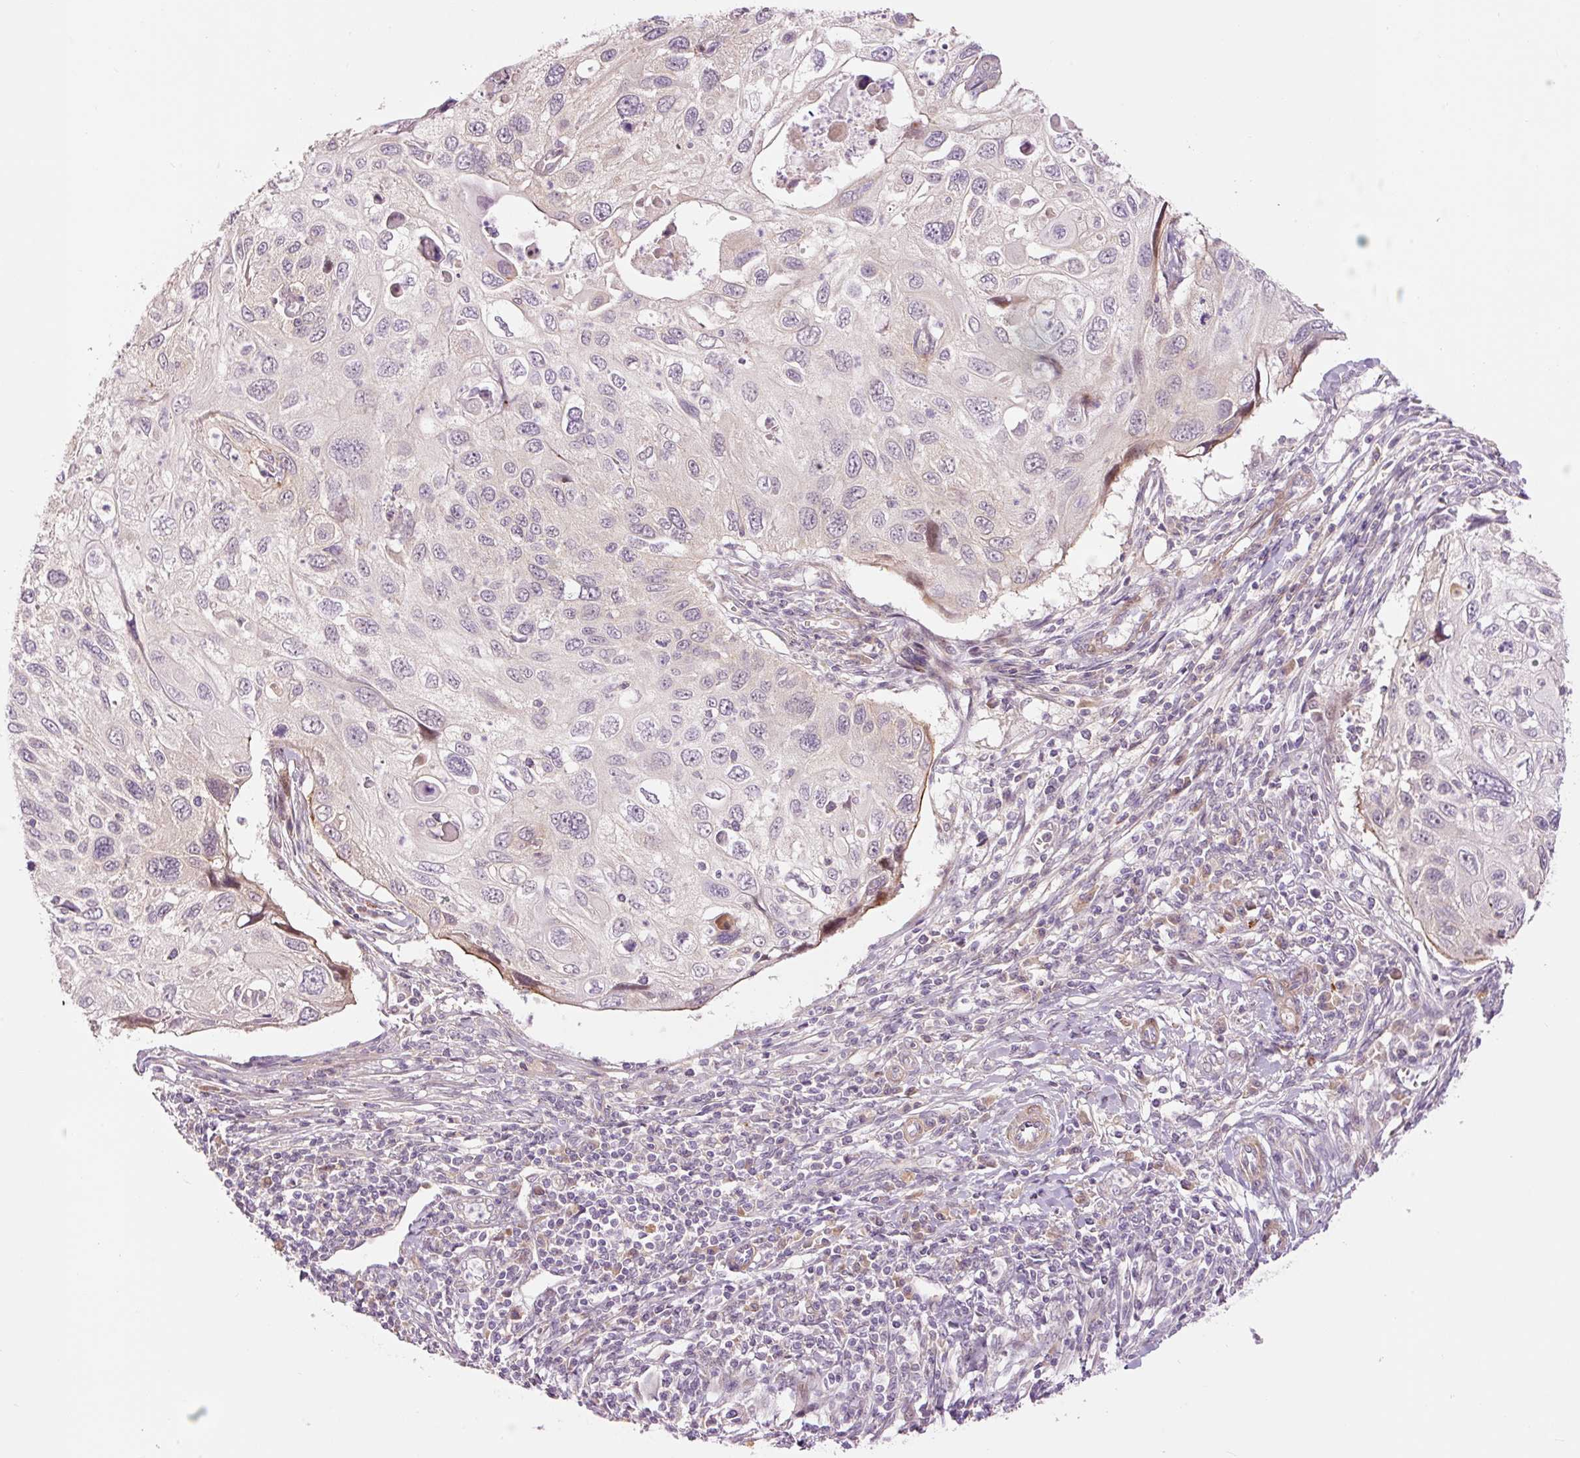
{"staining": {"intensity": "moderate", "quantity": "<25%", "location": "nuclear"}, "tissue": "cervical cancer", "cell_type": "Tumor cells", "image_type": "cancer", "snomed": [{"axis": "morphology", "description": "Squamous cell carcinoma, NOS"}, {"axis": "topography", "description": "Cervix"}], "caption": "A high-resolution photomicrograph shows IHC staining of cervical squamous cell carcinoma, which shows moderate nuclear positivity in about <25% of tumor cells.", "gene": "SLC29A3", "patient": {"sex": "female", "age": 70}}